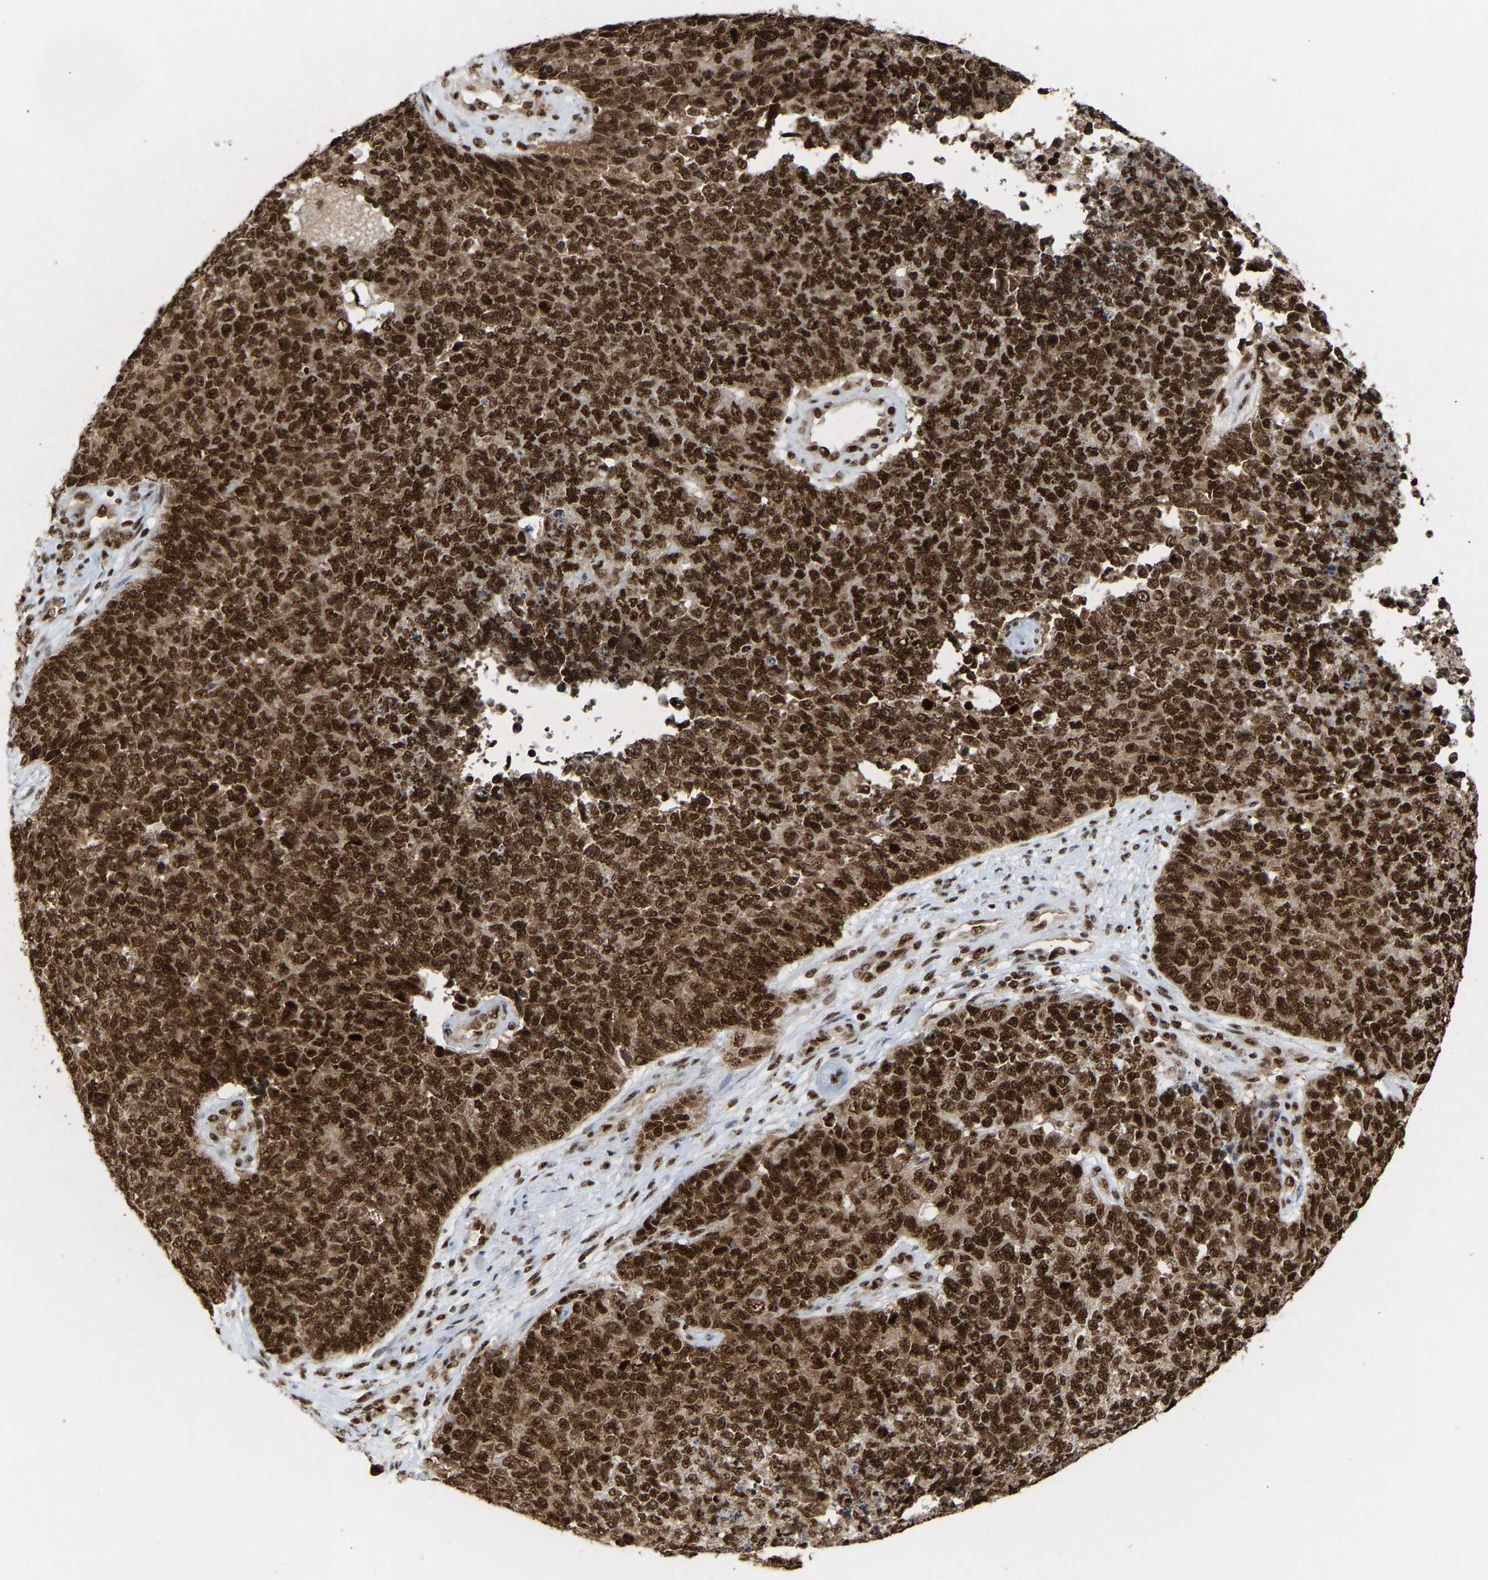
{"staining": {"intensity": "strong", "quantity": ">75%", "location": "nuclear"}, "tissue": "cervical cancer", "cell_type": "Tumor cells", "image_type": "cancer", "snomed": [{"axis": "morphology", "description": "Squamous cell carcinoma, NOS"}, {"axis": "topography", "description": "Cervix"}], "caption": "Squamous cell carcinoma (cervical) stained with IHC demonstrates strong nuclear positivity in about >75% of tumor cells.", "gene": "ALYREF", "patient": {"sex": "female", "age": 63}}